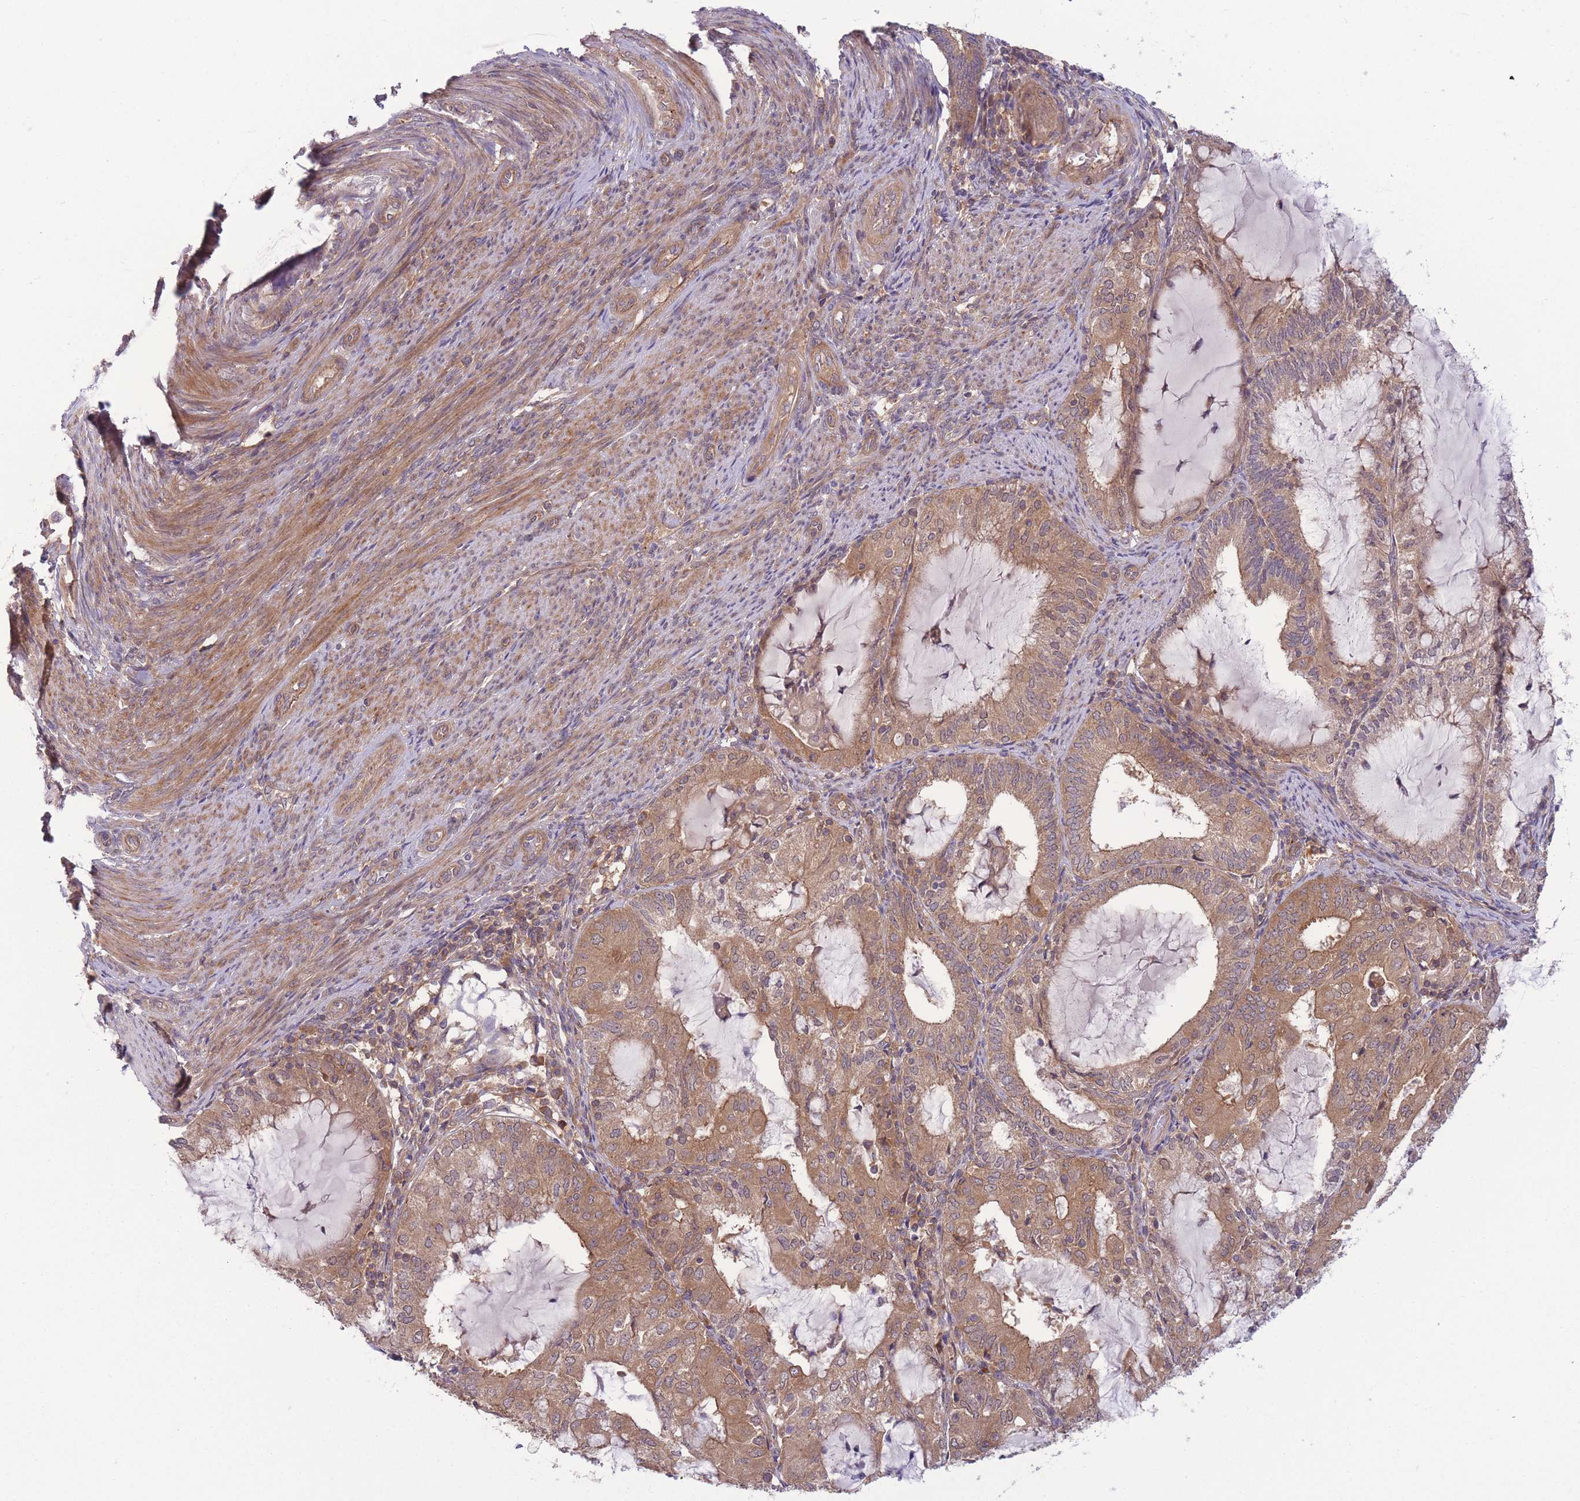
{"staining": {"intensity": "moderate", "quantity": ">75%", "location": "cytoplasmic/membranous"}, "tissue": "endometrial cancer", "cell_type": "Tumor cells", "image_type": "cancer", "snomed": [{"axis": "morphology", "description": "Adenocarcinoma, NOS"}, {"axis": "topography", "description": "Endometrium"}], "caption": "A histopathology image of human endometrial cancer (adenocarcinoma) stained for a protein reveals moderate cytoplasmic/membranous brown staining in tumor cells.", "gene": "PFDN6", "patient": {"sex": "female", "age": 81}}